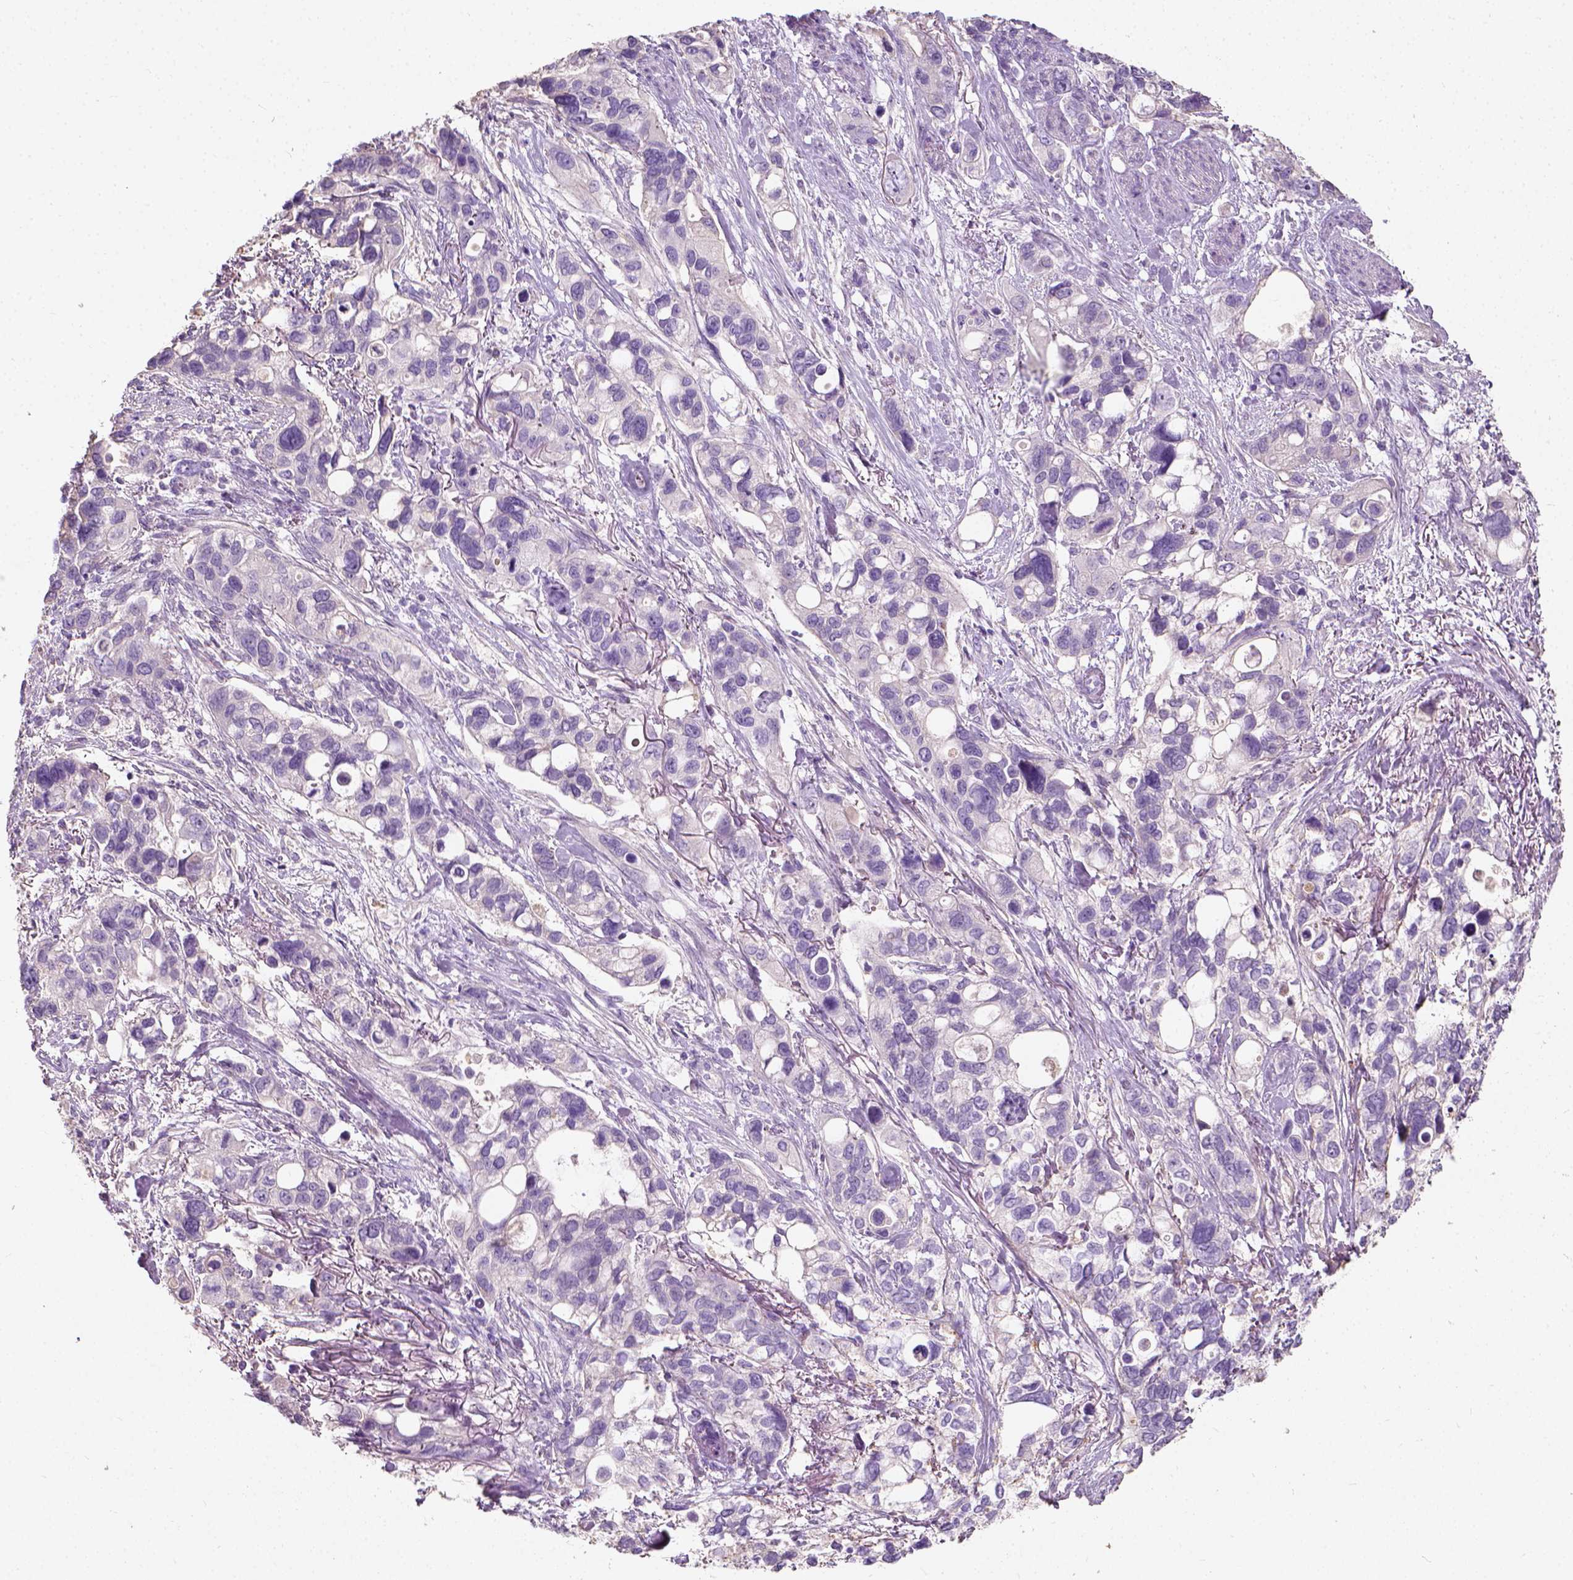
{"staining": {"intensity": "negative", "quantity": "none", "location": "none"}, "tissue": "stomach cancer", "cell_type": "Tumor cells", "image_type": "cancer", "snomed": [{"axis": "morphology", "description": "Adenocarcinoma, NOS"}, {"axis": "topography", "description": "Stomach, upper"}], "caption": "DAB immunohistochemical staining of stomach adenocarcinoma shows no significant positivity in tumor cells.", "gene": "DHCR24", "patient": {"sex": "female", "age": 81}}